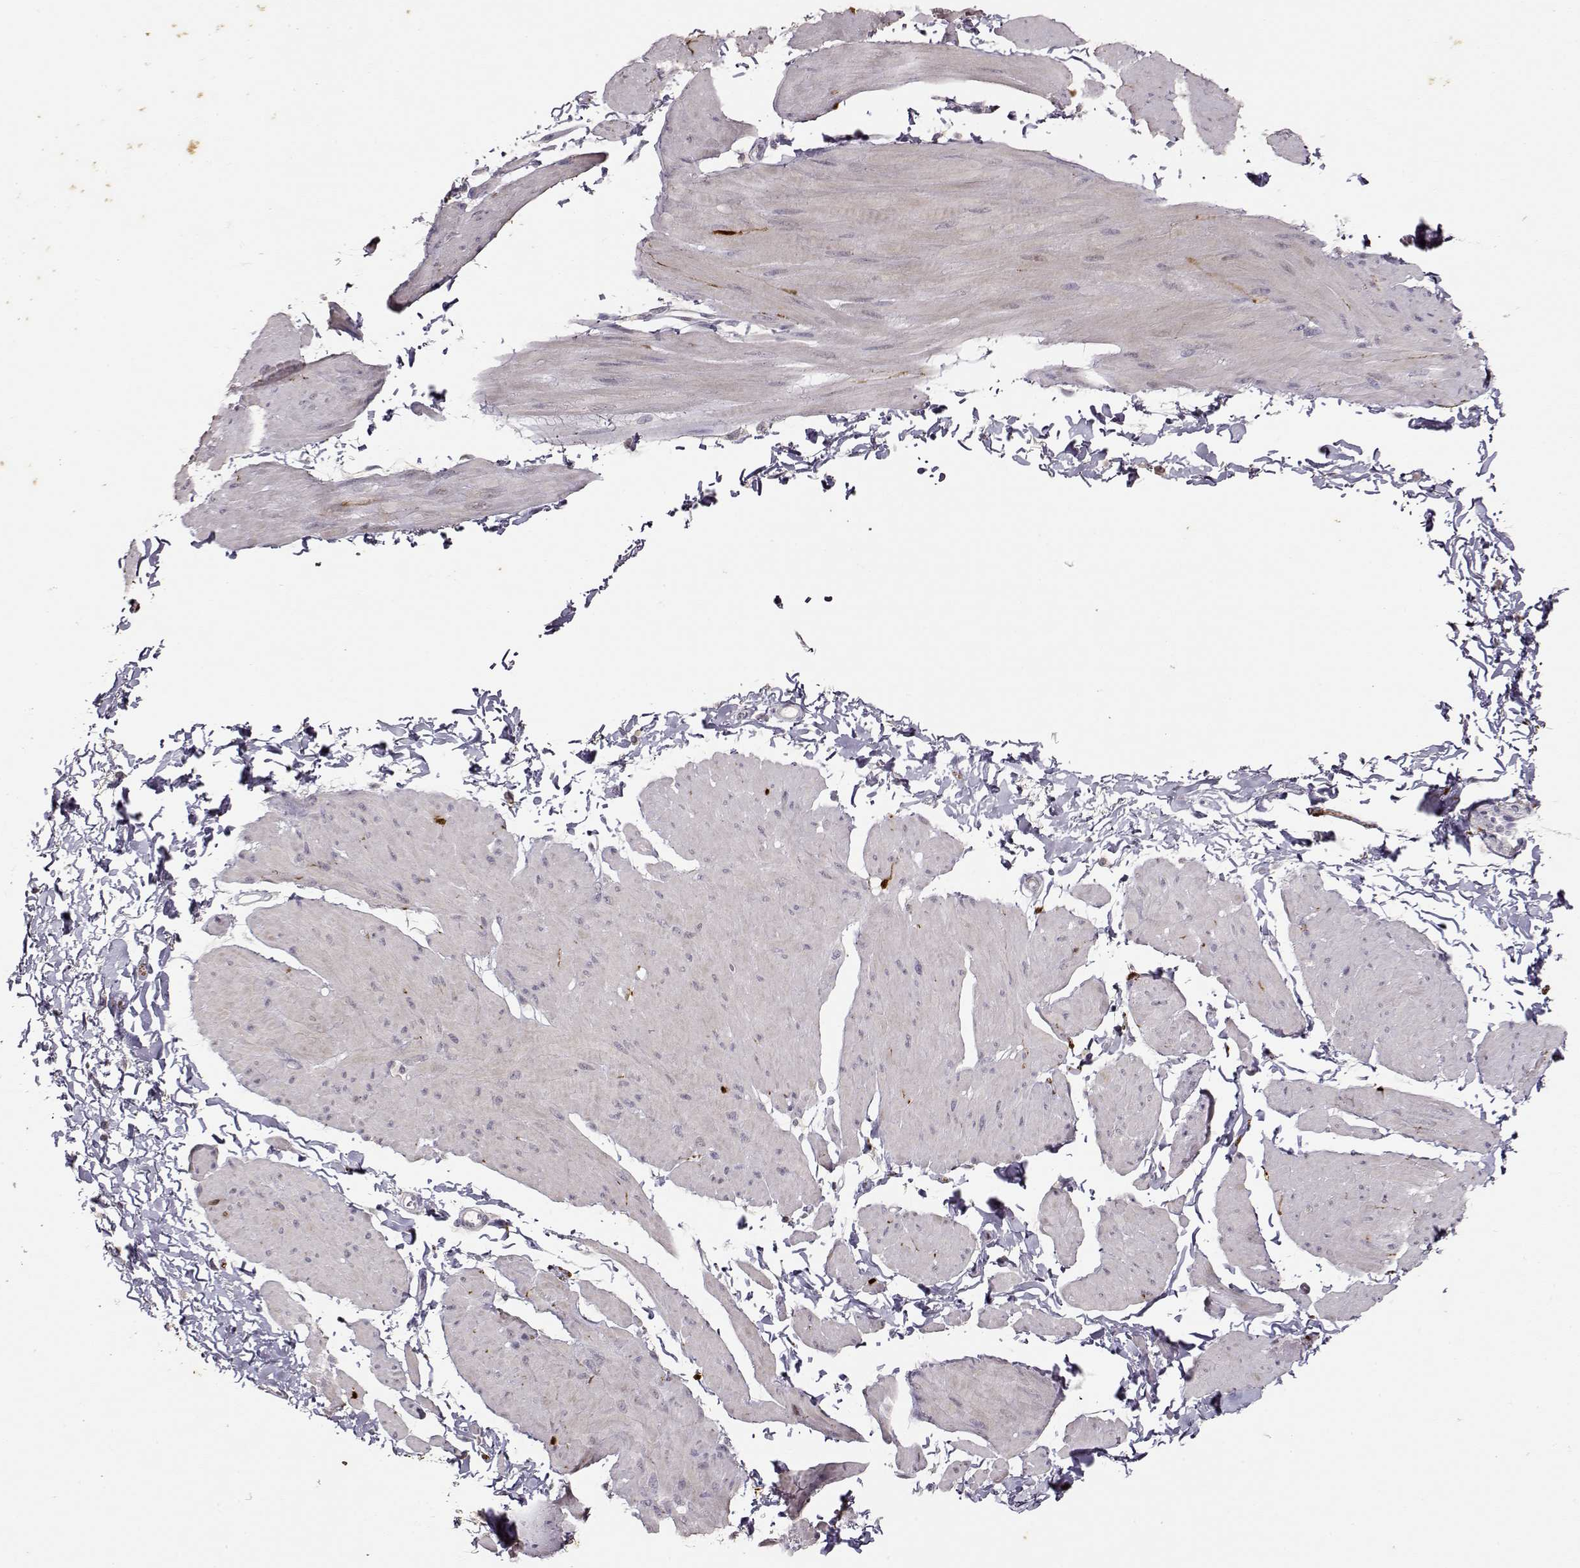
{"staining": {"intensity": "negative", "quantity": "none", "location": "none"}, "tissue": "smooth muscle", "cell_type": "Smooth muscle cells", "image_type": "normal", "snomed": [{"axis": "morphology", "description": "Normal tissue, NOS"}, {"axis": "topography", "description": "Adipose tissue"}, {"axis": "topography", "description": "Smooth muscle"}, {"axis": "topography", "description": "Peripheral nerve tissue"}], "caption": "IHC micrograph of normal smooth muscle: smooth muscle stained with DAB exhibits no significant protein expression in smooth muscle cells.", "gene": "S100B", "patient": {"sex": "male", "age": 83}}